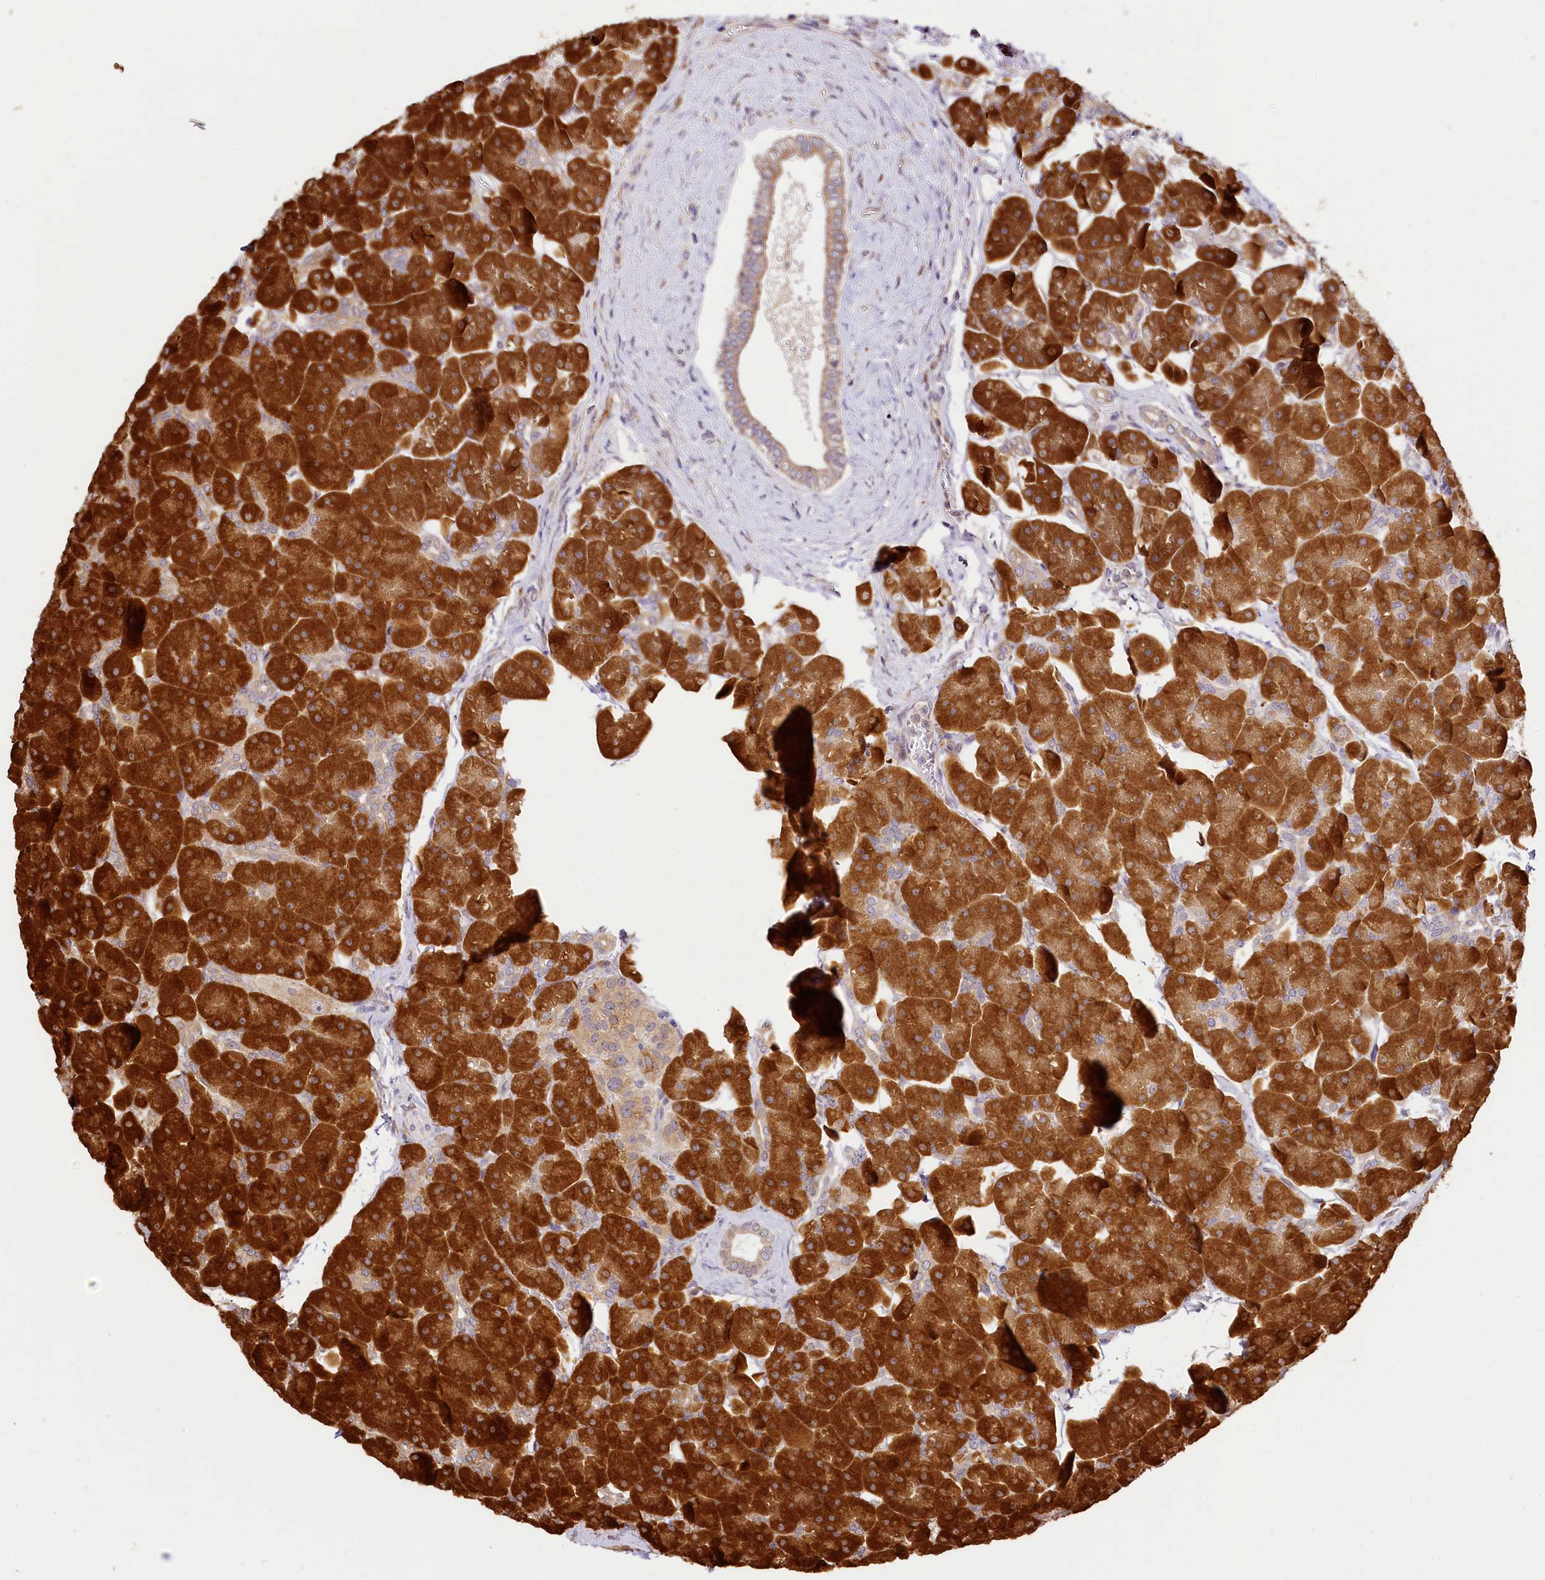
{"staining": {"intensity": "strong", "quantity": ">75%", "location": "cytoplasmic/membranous"}, "tissue": "pancreas", "cell_type": "Exocrine glandular cells", "image_type": "normal", "snomed": [{"axis": "morphology", "description": "Normal tissue, NOS"}, {"axis": "topography", "description": "Pancreas"}], "caption": "IHC of unremarkable pancreas demonstrates high levels of strong cytoplasmic/membranous staining in approximately >75% of exocrine glandular cells.", "gene": "PPIP5K2", "patient": {"sex": "male", "age": 66}}